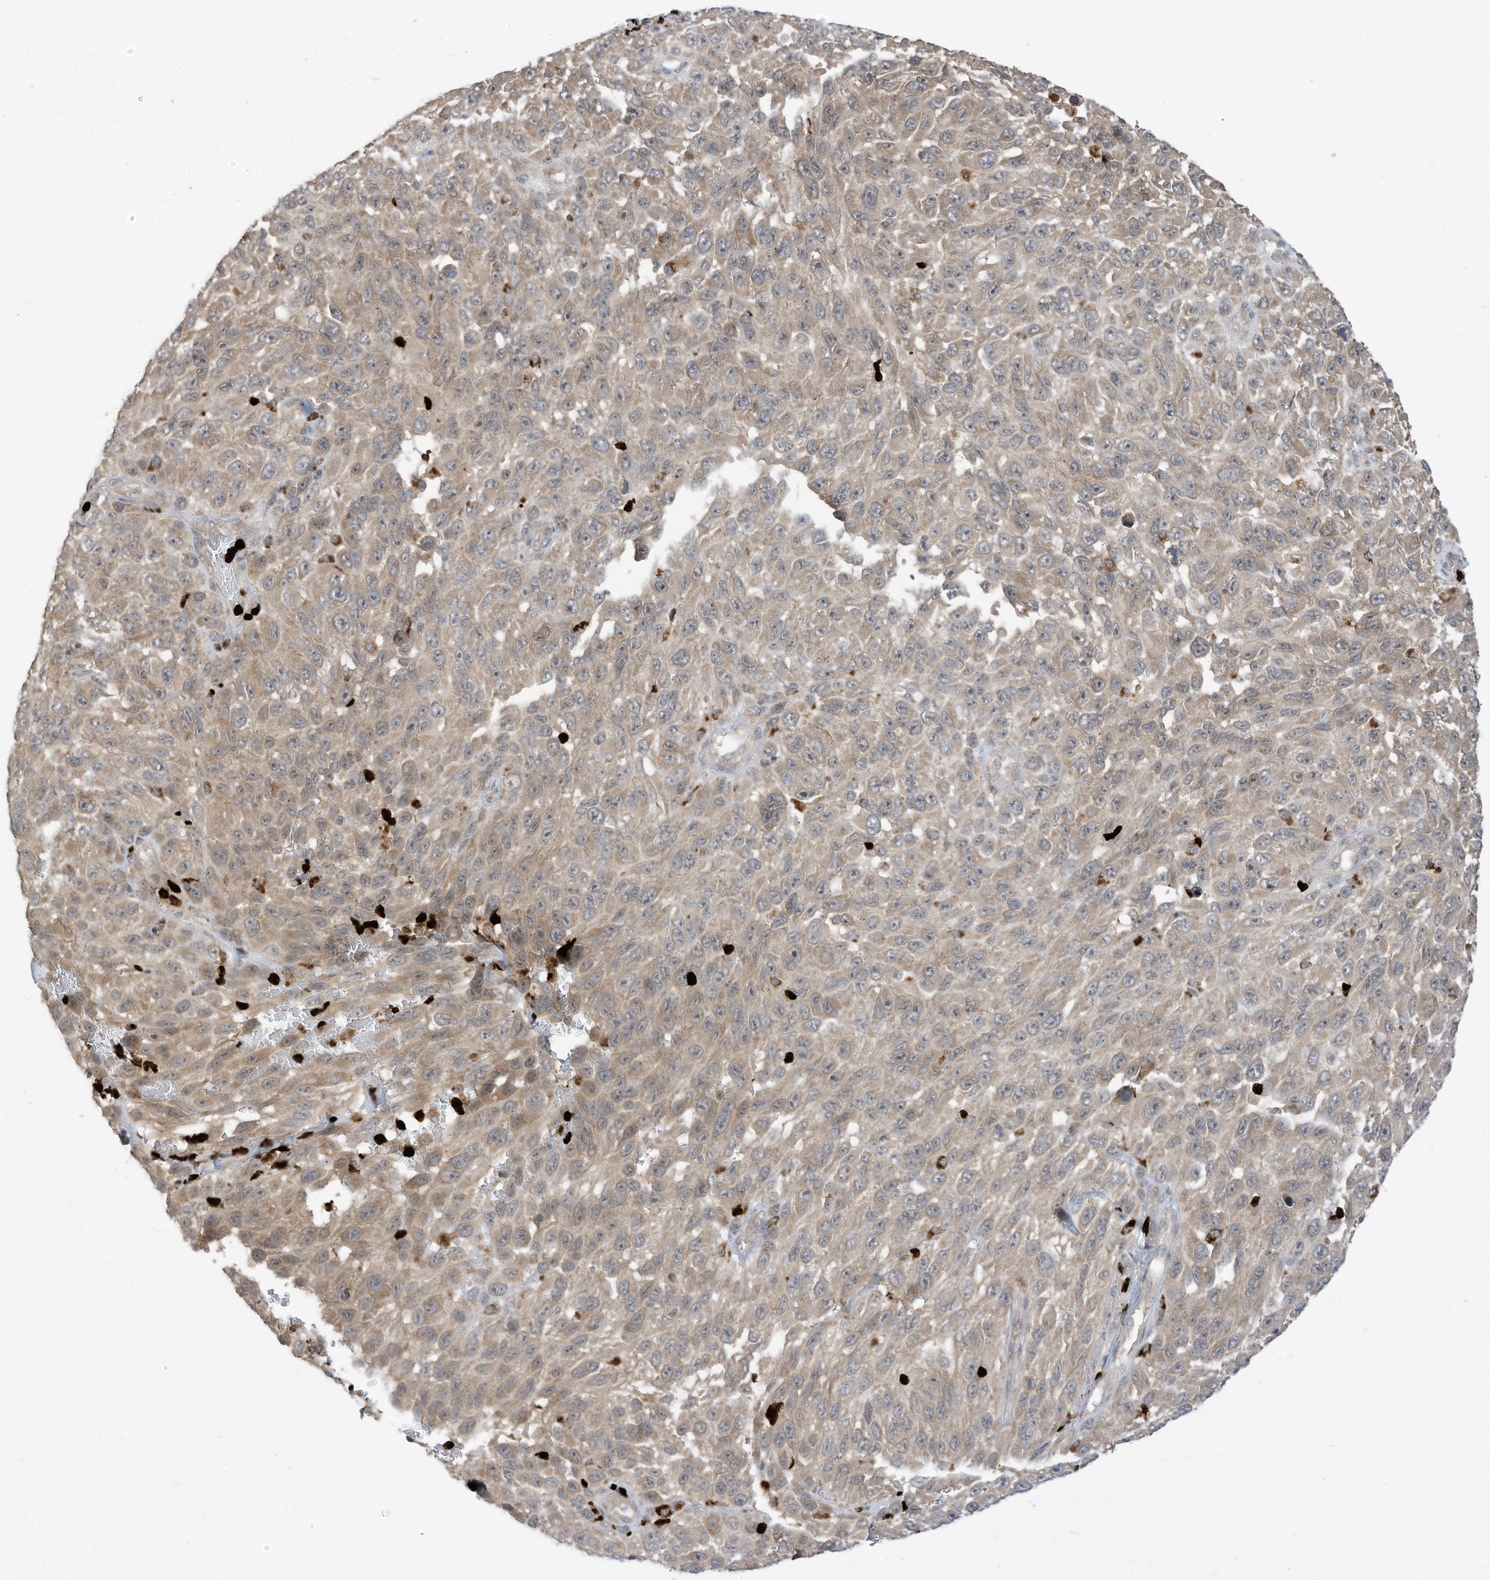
{"staining": {"intensity": "weak", "quantity": "25%-75%", "location": "cytoplasmic/membranous"}, "tissue": "melanoma", "cell_type": "Tumor cells", "image_type": "cancer", "snomed": [{"axis": "morphology", "description": "Malignant melanoma, NOS"}, {"axis": "topography", "description": "Skin"}], "caption": "Immunohistochemical staining of human malignant melanoma shows low levels of weak cytoplasmic/membranous positivity in about 25%-75% of tumor cells.", "gene": "CNKSR1", "patient": {"sex": "female", "age": 96}}